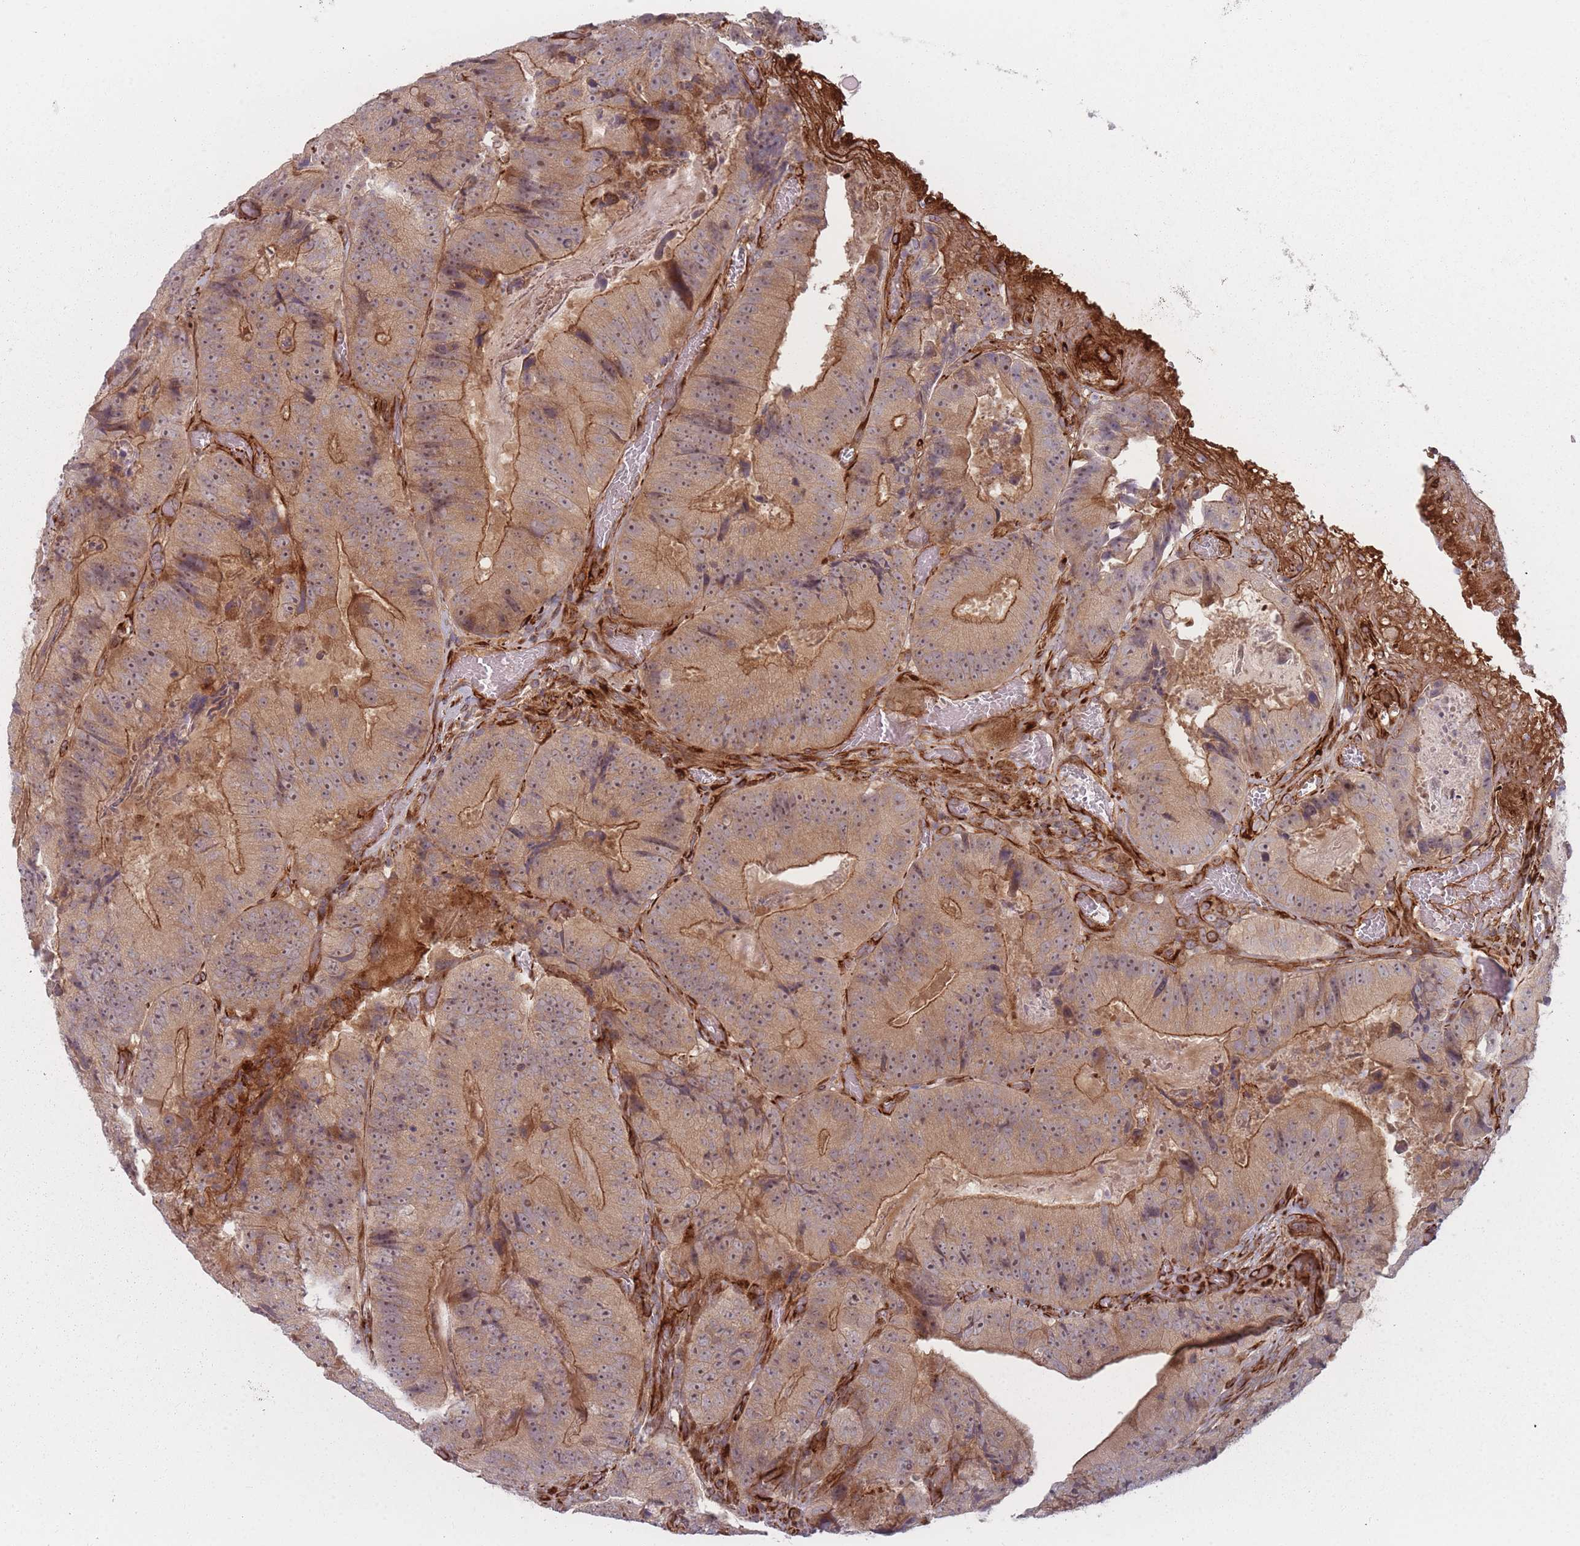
{"staining": {"intensity": "weak", "quantity": "25%-75%", "location": "cytoplasmic/membranous"}, "tissue": "colorectal cancer", "cell_type": "Tumor cells", "image_type": "cancer", "snomed": [{"axis": "morphology", "description": "Adenocarcinoma, NOS"}, {"axis": "topography", "description": "Colon"}], "caption": "Brown immunohistochemical staining in human colorectal cancer (adenocarcinoma) reveals weak cytoplasmic/membranous positivity in approximately 25%-75% of tumor cells. (brown staining indicates protein expression, while blue staining denotes nuclei).", "gene": "EEF1AKMT2", "patient": {"sex": "female", "age": 86}}